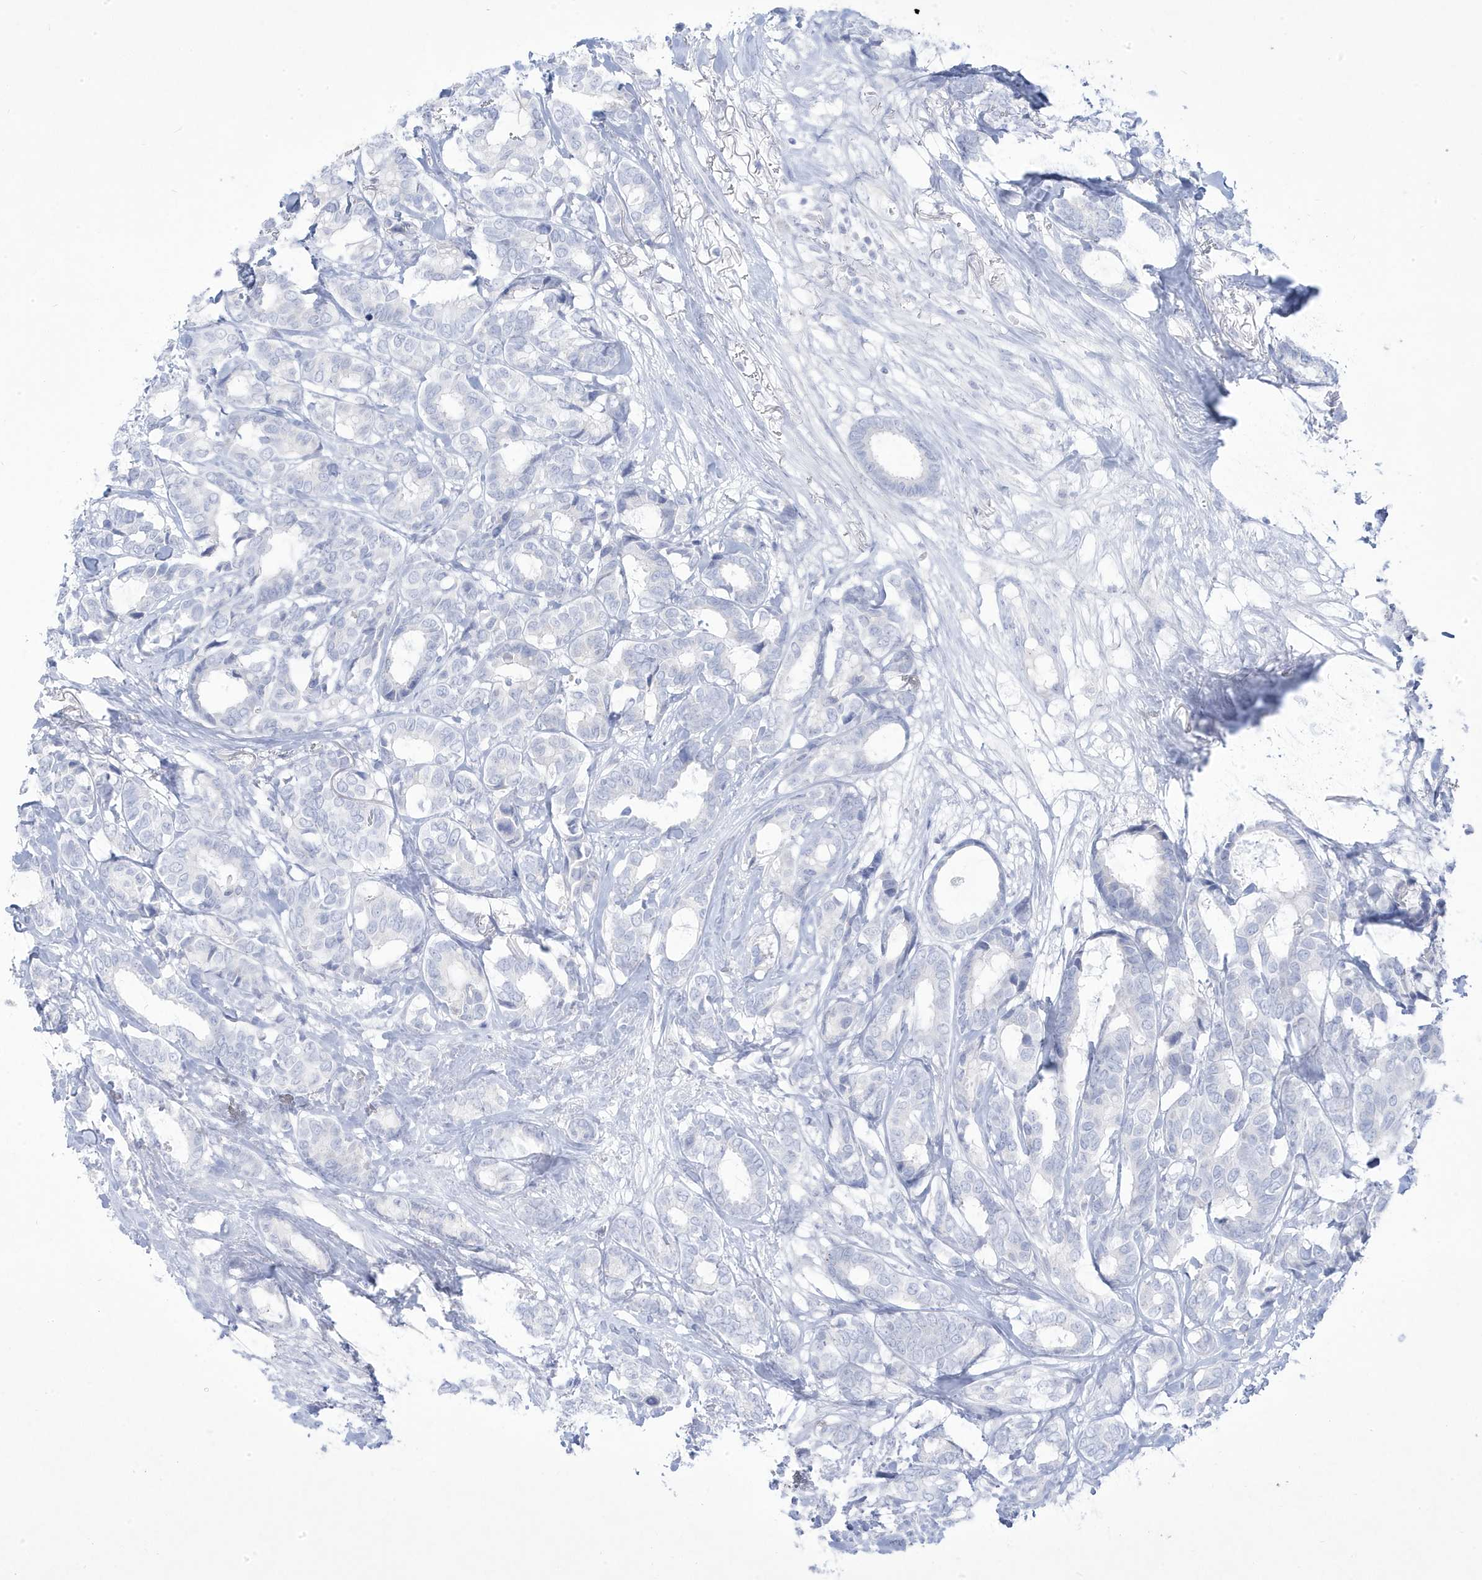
{"staining": {"intensity": "negative", "quantity": "none", "location": "none"}, "tissue": "breast cancer", "cell_type": "Tumor cells", "image_type": "cancer", "snomed": [{"axis": "morphology", "description": "Duct carcinoma"}, {"axis": "topography", "description": "Breast"}], "caption": "High magnification brightfield microscopy of breast cancer (invasive ductal carcinoma) stained with DAB (brown) and counterstained with hematoxylin (blue): tumor cells show no significant staining.", "gene": "ADAMTSL3", "patient": {"sex": "female", "age": 87}}